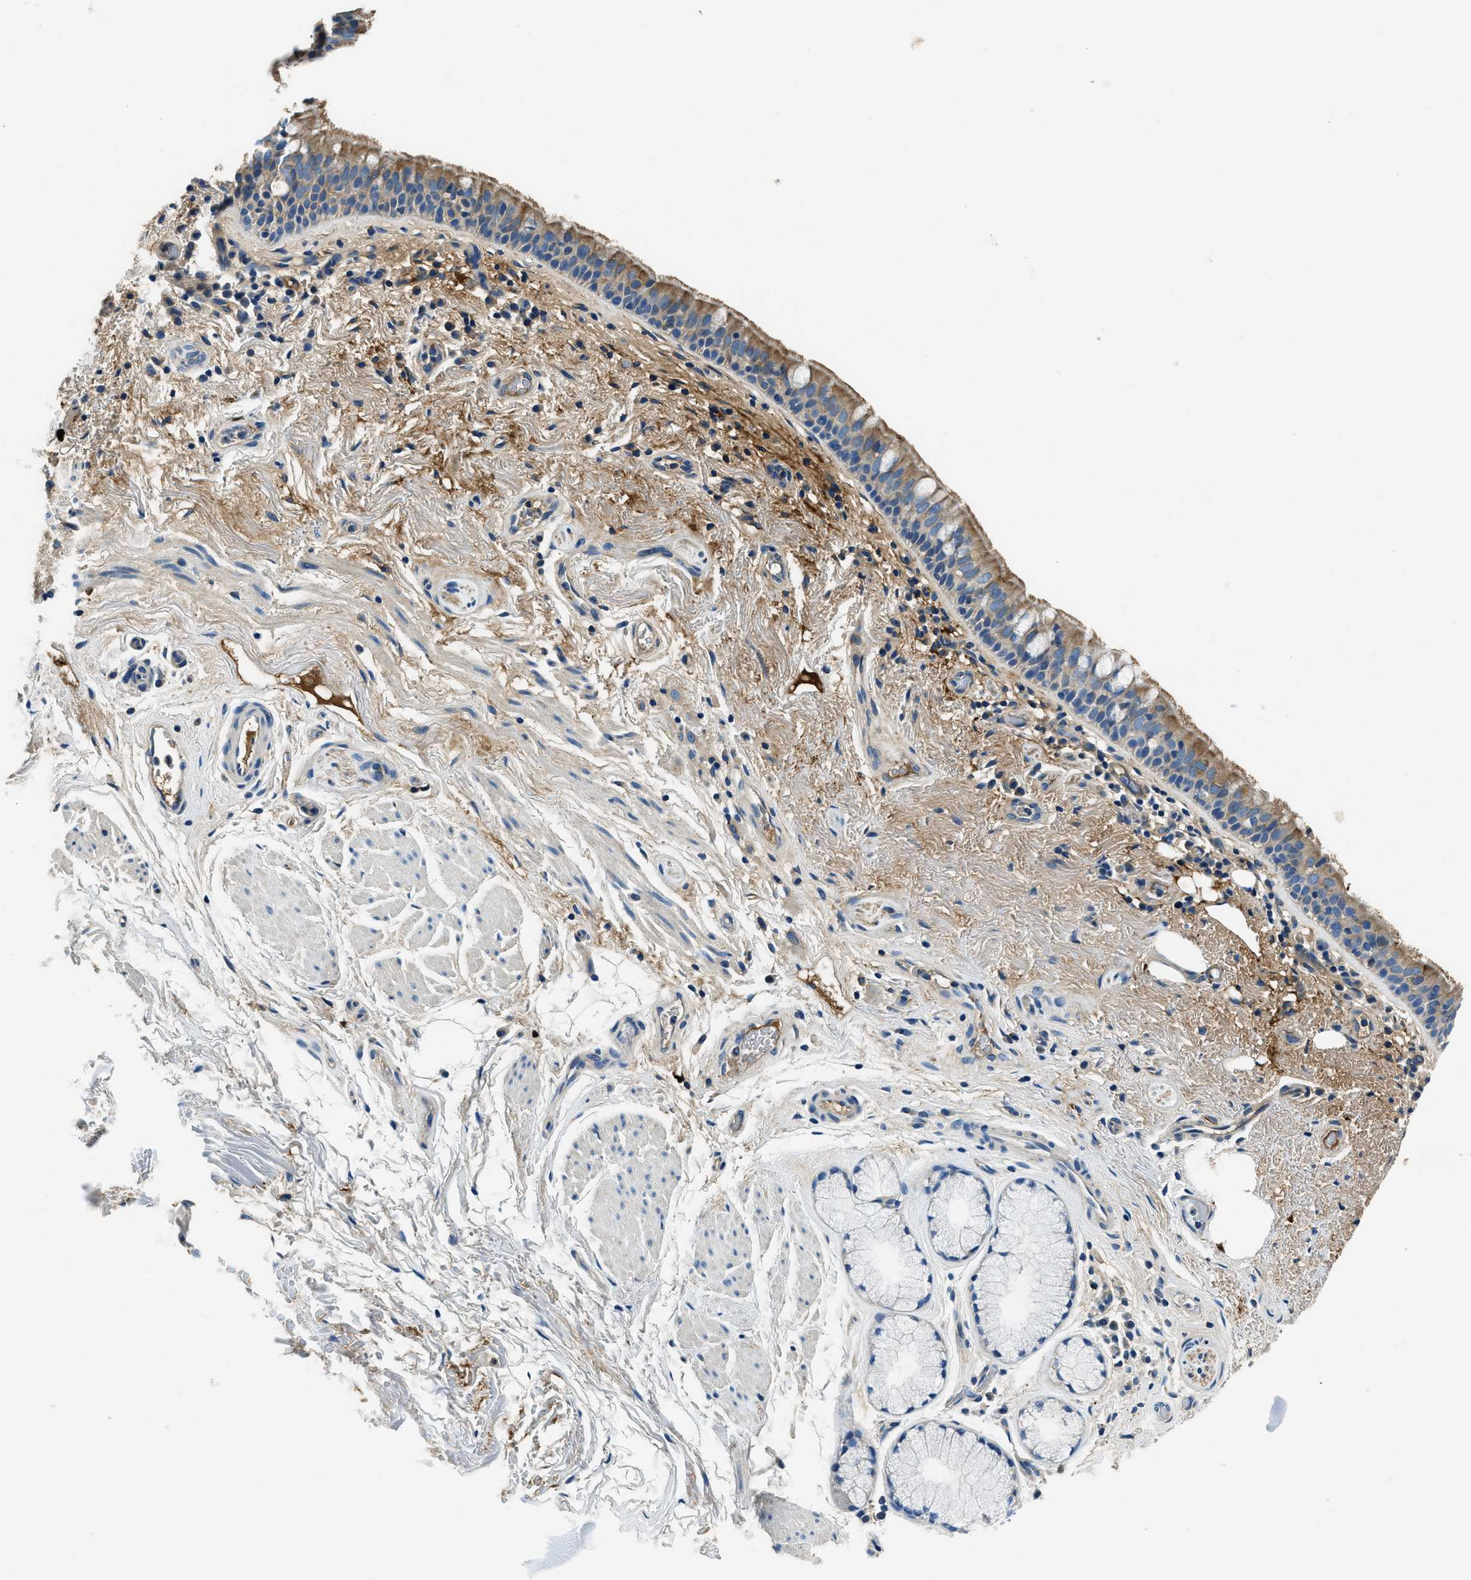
{"staining": {"intensity": "moderate", "quantity": "<25%", "location": "cytoplasmic/membranous"}, "tissue": "bronchus", "cell_type": "Respiratory epithelial cells", "image_type": "normal", "snomed": [{"axis": "morphology", "description": "Normal tissue, NOS"}, {"axis": "morphology", "description": "Inflammation, NOS"}, {"axis": "topography", "description": "Cartilage tissue"}, {"axis": "topography", "description": "Bronchus"}], "caption": "Respiratory epithelial cells show low levels of moderate cytoplasmic/membranous positivity in approximately <25% of cells in benign human bronchus.", "gene": "TMEM186", "patient": {"sex": "male", "age": 77}}